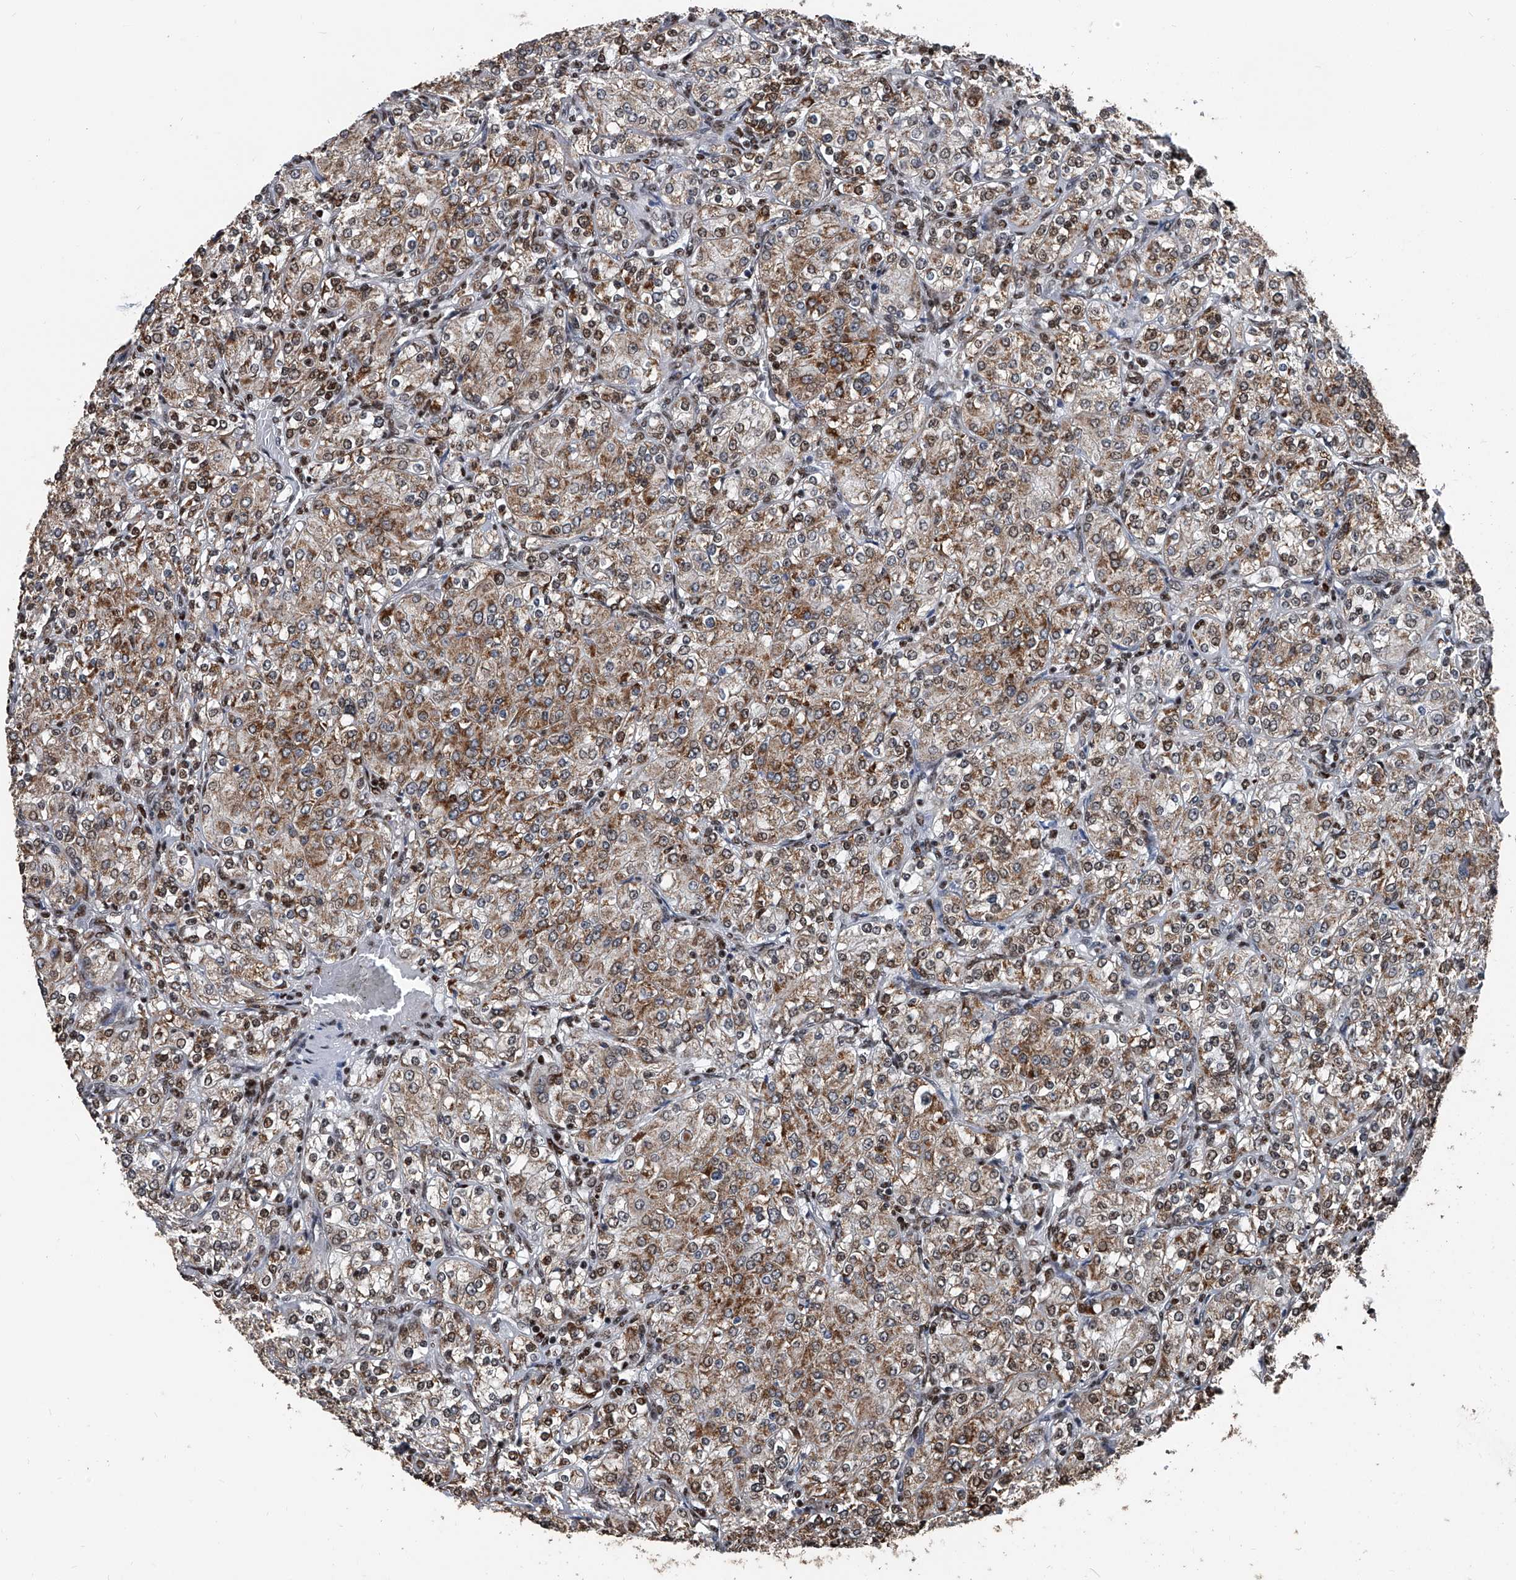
{"staining": {"intensity": "moderate", "quantity": "25%-75%", "location": "cytoplasmic/membranous,nuclear"}, "tissue": "renal cancer", "cell_type": "Tumor cells", "image_type": "cancer", "snomed": [{"axis": "morphology", "description": "Adenocarcinoma, NOS"}, {"axis": "topography", "description": "Kidney"}], "caption": "Tumor cells exhibit moderate cytoplasmic/membranous and nuclear expression in about 25%-75% of cells in renal cancer (adenocarcinoma). The staining is performed using DAB (3,3'-diaminobenzidine) brown chromogen to label protein expression. The nuclei are counter-stained blue using hematoxylin.", "gene": "FKBP5", "patient": {"sex": "male", "age": 77}}